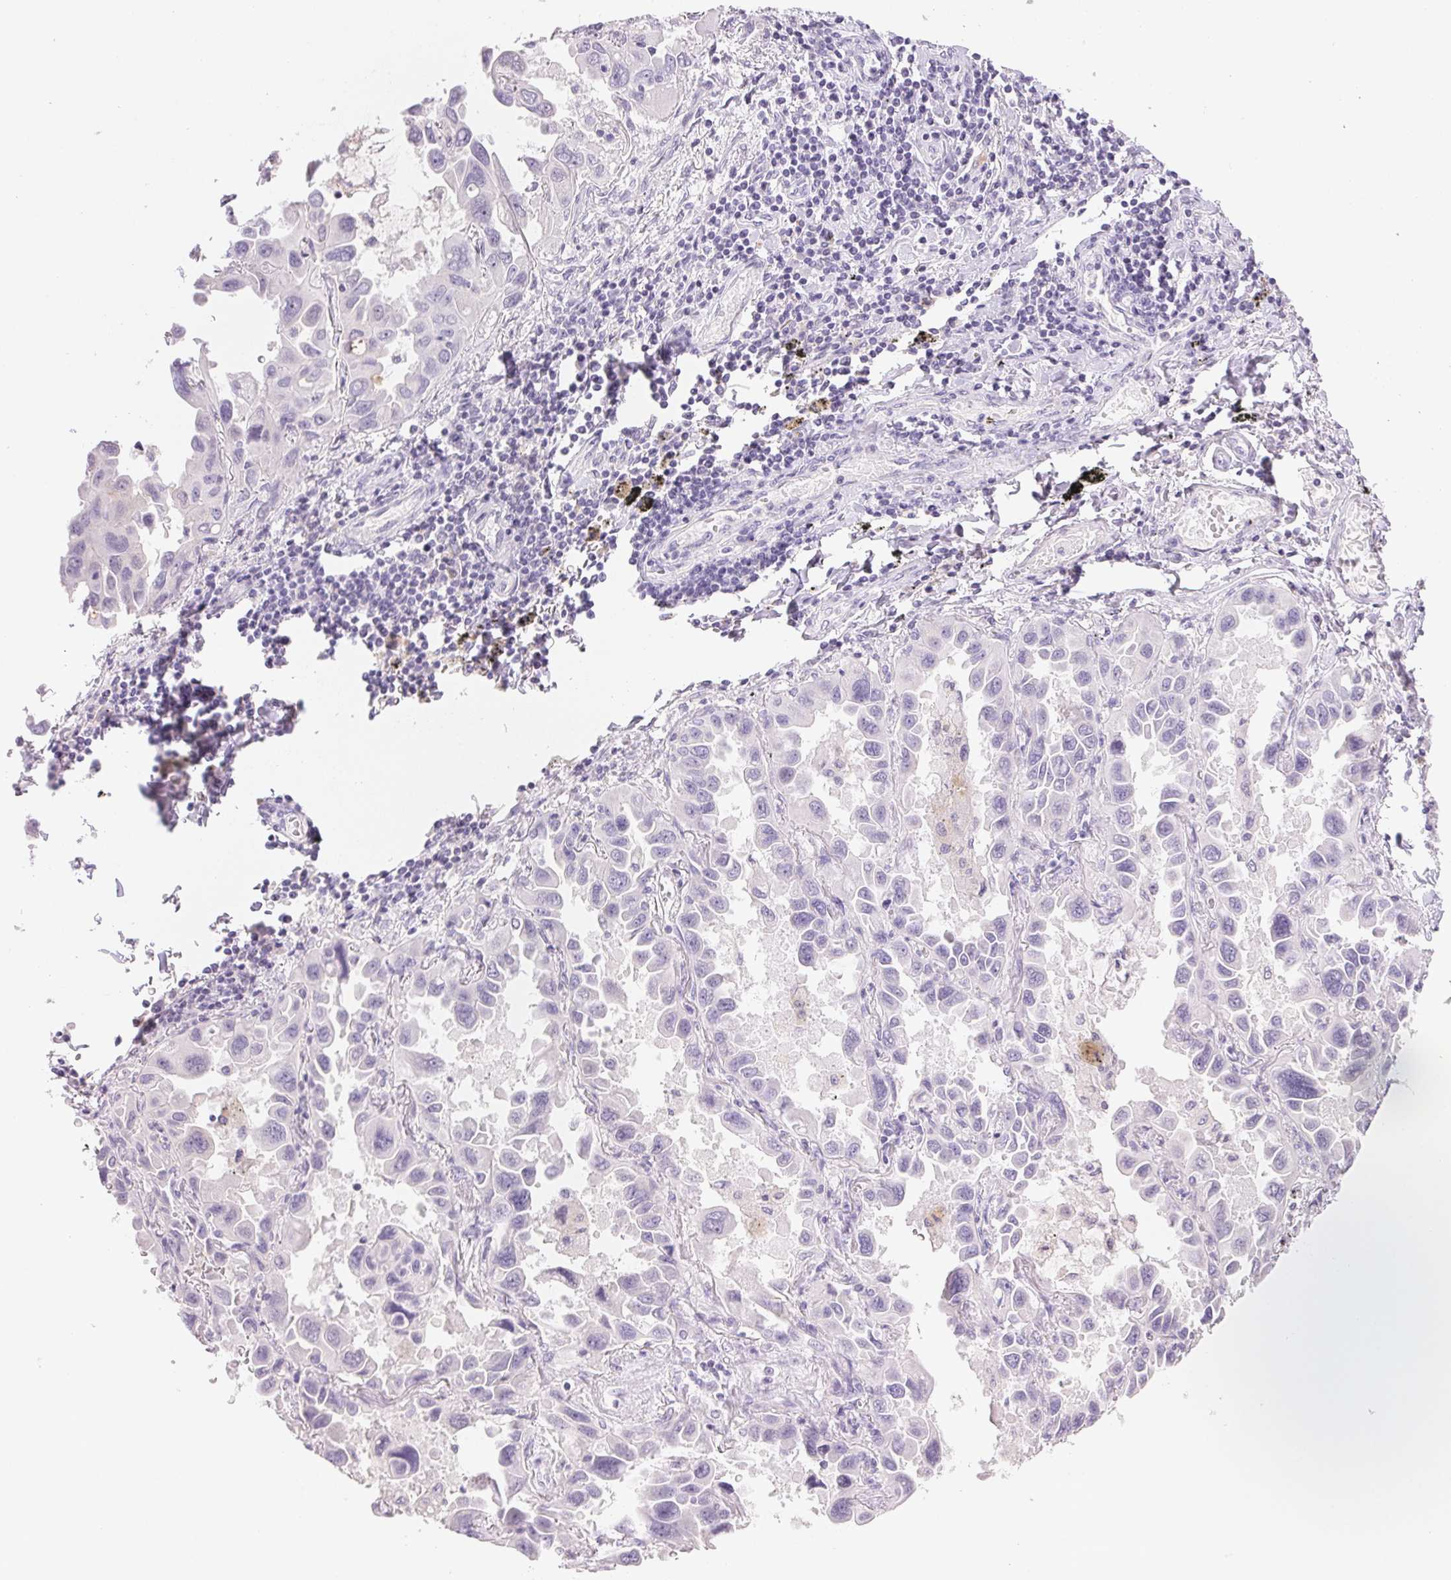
{"staining": {"intensity": "negative", "quantity": "none", "location": "none"}, "tissue": "lung cancer", "cell_type": "Tumor cells", "image_type": "cancer", "snomed": [{"axis": "morphology", "description": "Adenocarcinoma, NOS"}, {"axis": "topography", "description": "Lung"}], "caption": "Micrograph shows no significant protein expression in tumor cells of lung cancer. (DAB immunohistochemistry visualized using brightfield microscopy, high magnification).", "gene": "BPIFB2", "patient": {"sex": "male", "age": 64}}